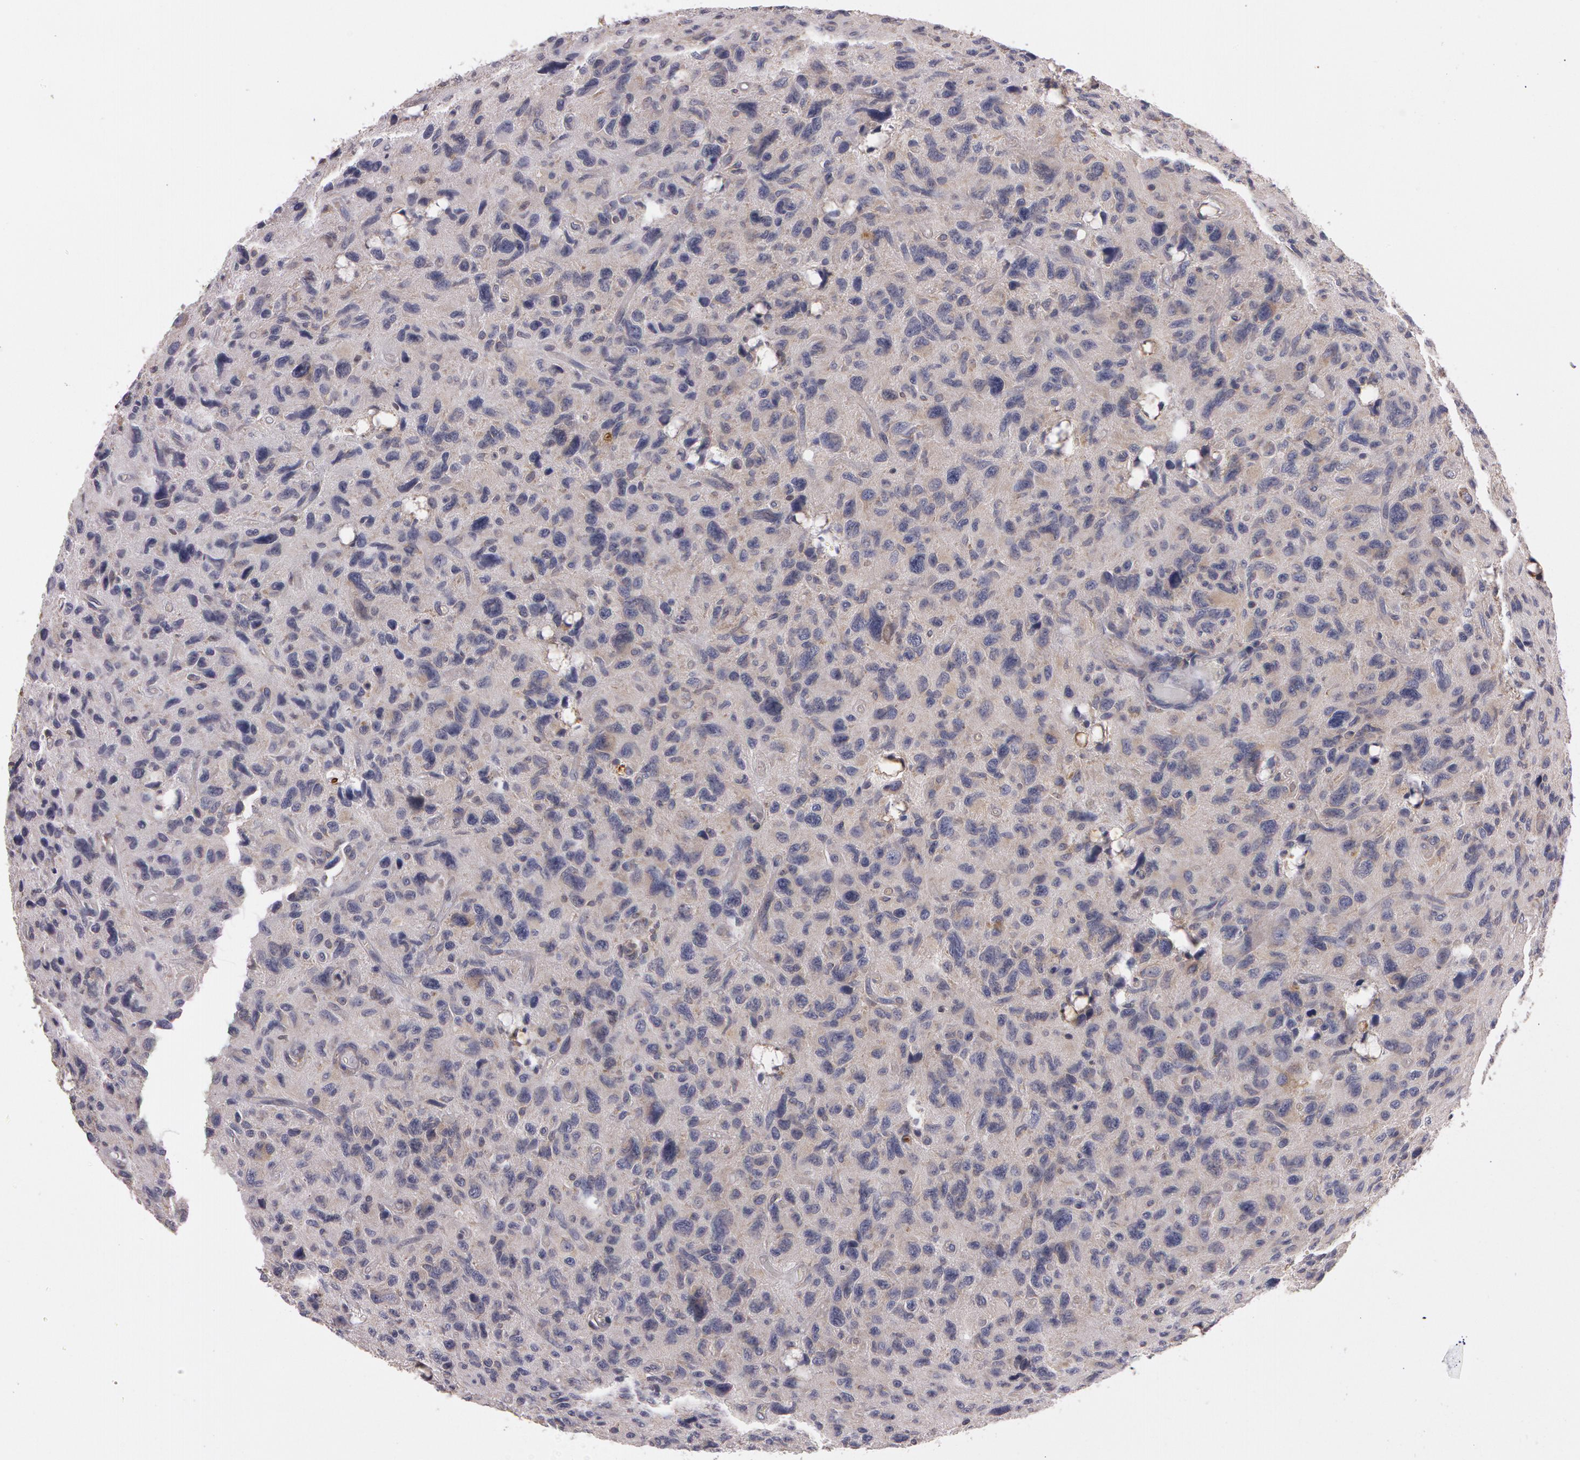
{"staining": {"intensity": "negative", "quantity": "none", "location": "none"}, "tissue": "glioma", "cell_type": "Tumor cells", "image_type": "cancer", "snomed": [{"axis": "morphology", "description": "Glioma, malignant, High grade"}, {"axis": "topography", "description": "Brain"}], "caption": "A histopathology image of glioma stained for a protein displays no brown staining in tumor cells. (DAB IHC visualized using brightfield microscopy, high magnification).", "gene": "NEK9", "patient": {"sex": "female", "age": 60}}